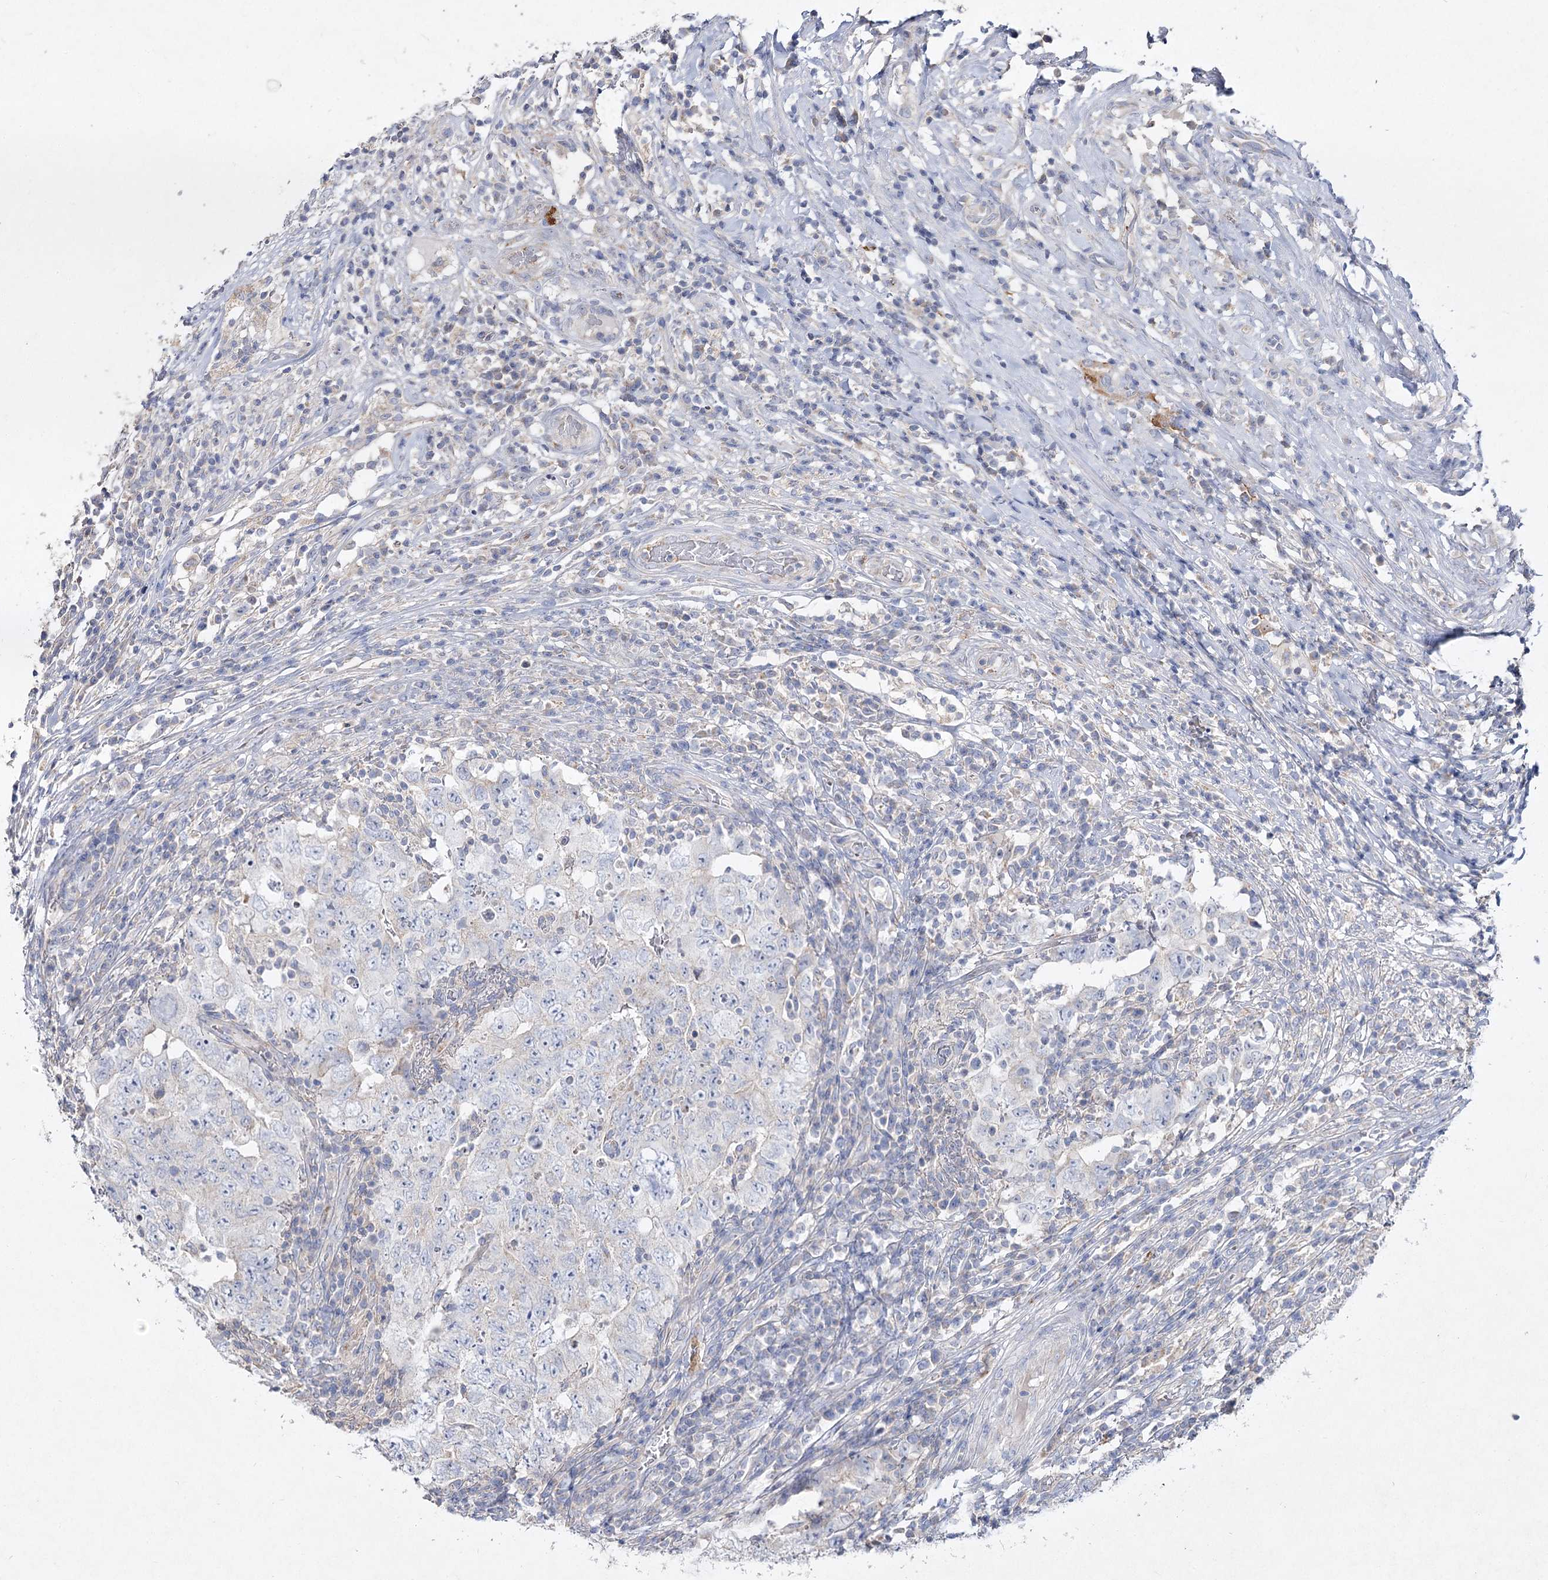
{"staining": {"intensity": "negative", "quantity": "none", "location": "none"}, "tissue": "testis cancer", "cell_type": "Tumor cells", "image_type": "cancer", "snomed": [{"axis": "morphology", "description": "Carcinoma, Embryonal, NOS"}, {"axis": "topography", "description": "Testis"}], "caption": "The image displays no staining of tumor cells in testis embryonal carcinoma.", "gene": "TMEM187", "patient": {"sex": "male", "age": 26}}